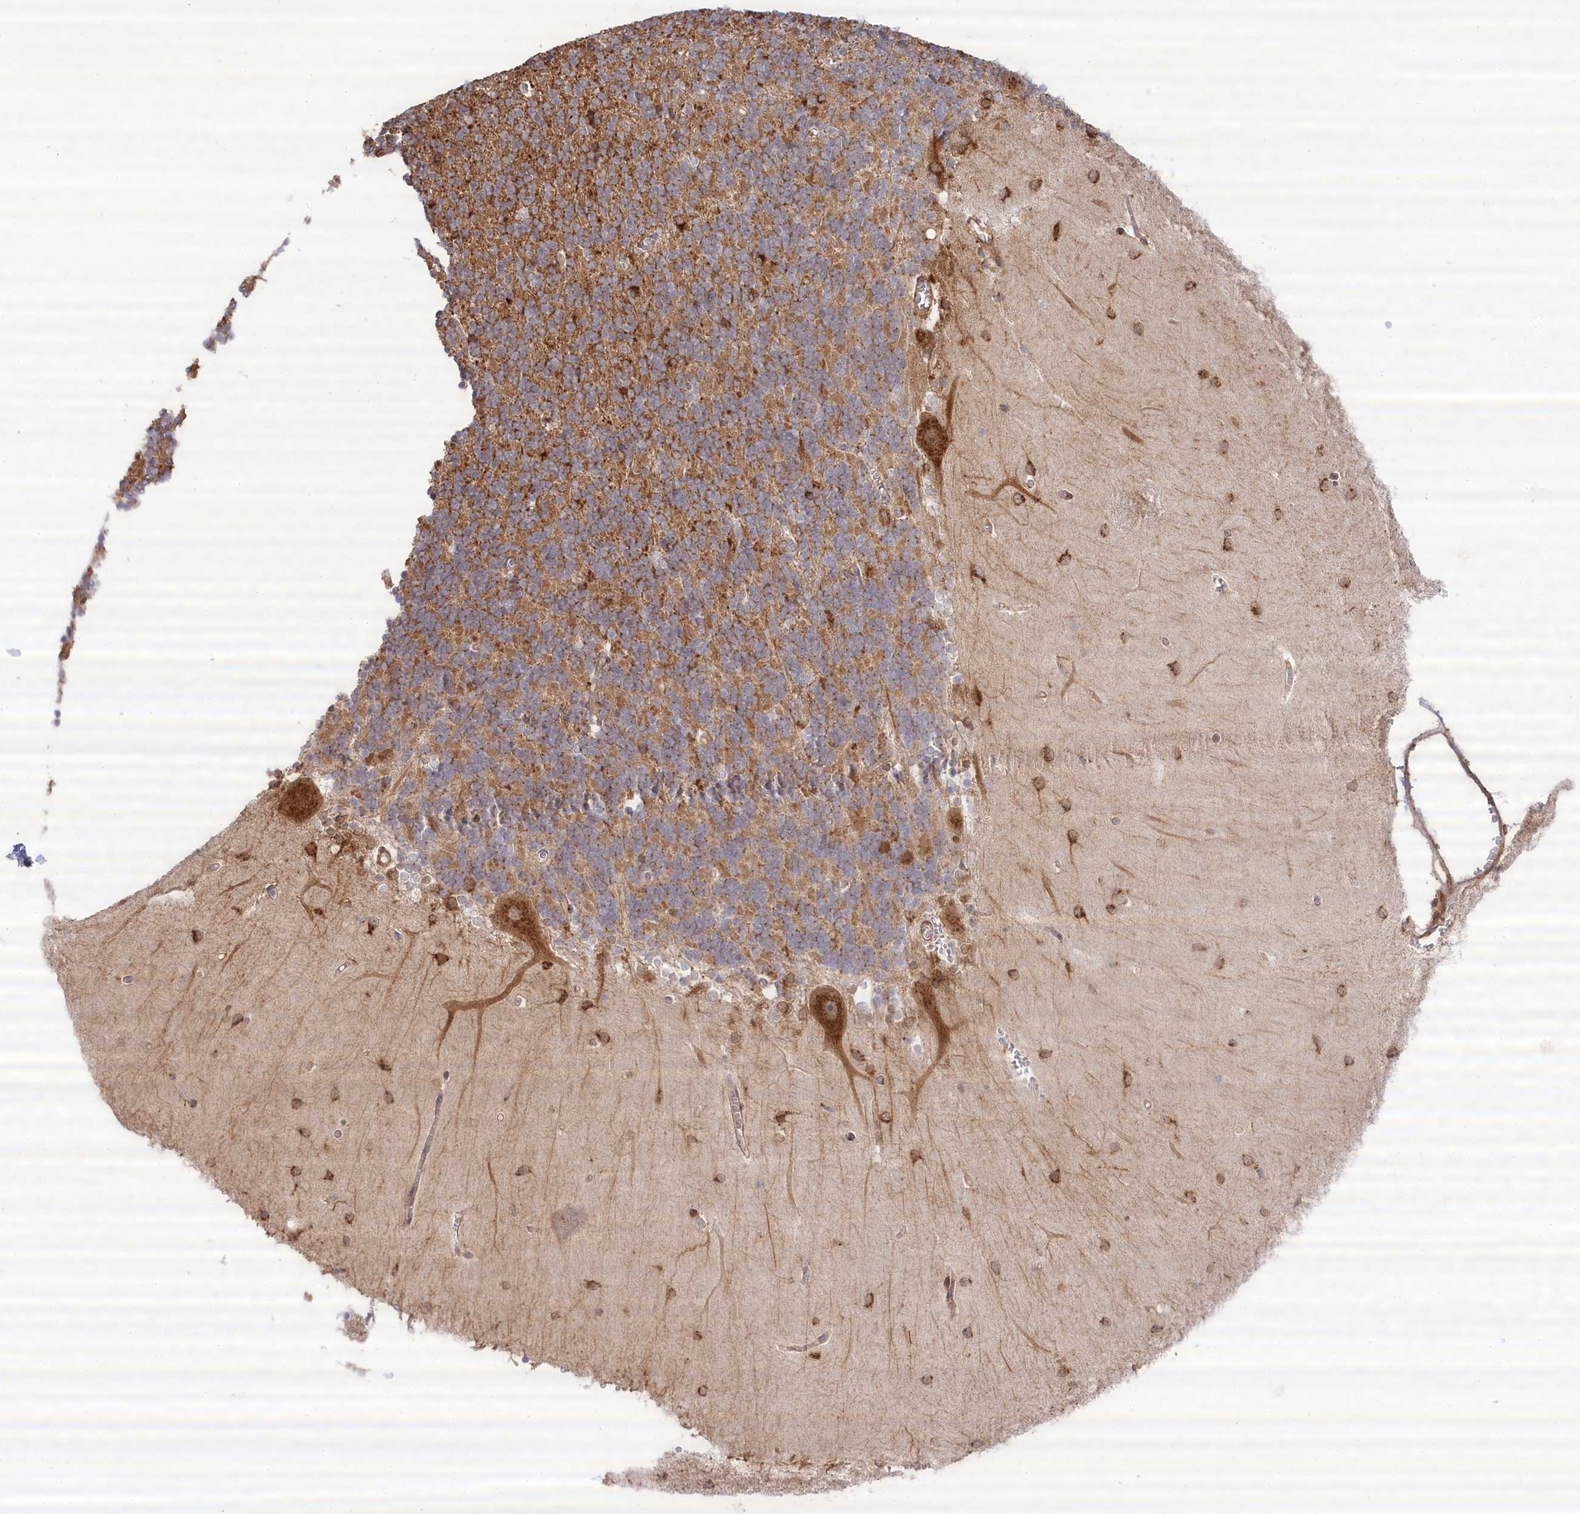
{"staining": {"intensity": "moderate", "quantity": ">75%", "location": "cytoplasmic/membranous"}, "tissue": "cerebellum", "cell_type": "Cells in granular layer", "image_type": "normal", "snomed": [{"axis": "morphology", "description": "Normal tissue, NOS"}, {"axis": "topography", "description": "Cerebellum"}], "caption": "A micrograph of human cerebellum stained for a protein shows moderate cytoplasmic/membranous brown staining in cells in granular layer. Immunohistochemistry (ihc) stains the protein in brown and the nuclei are stained blue.", "gene": "CCDC91", "patient": {"sex": "male", "age": 37}}